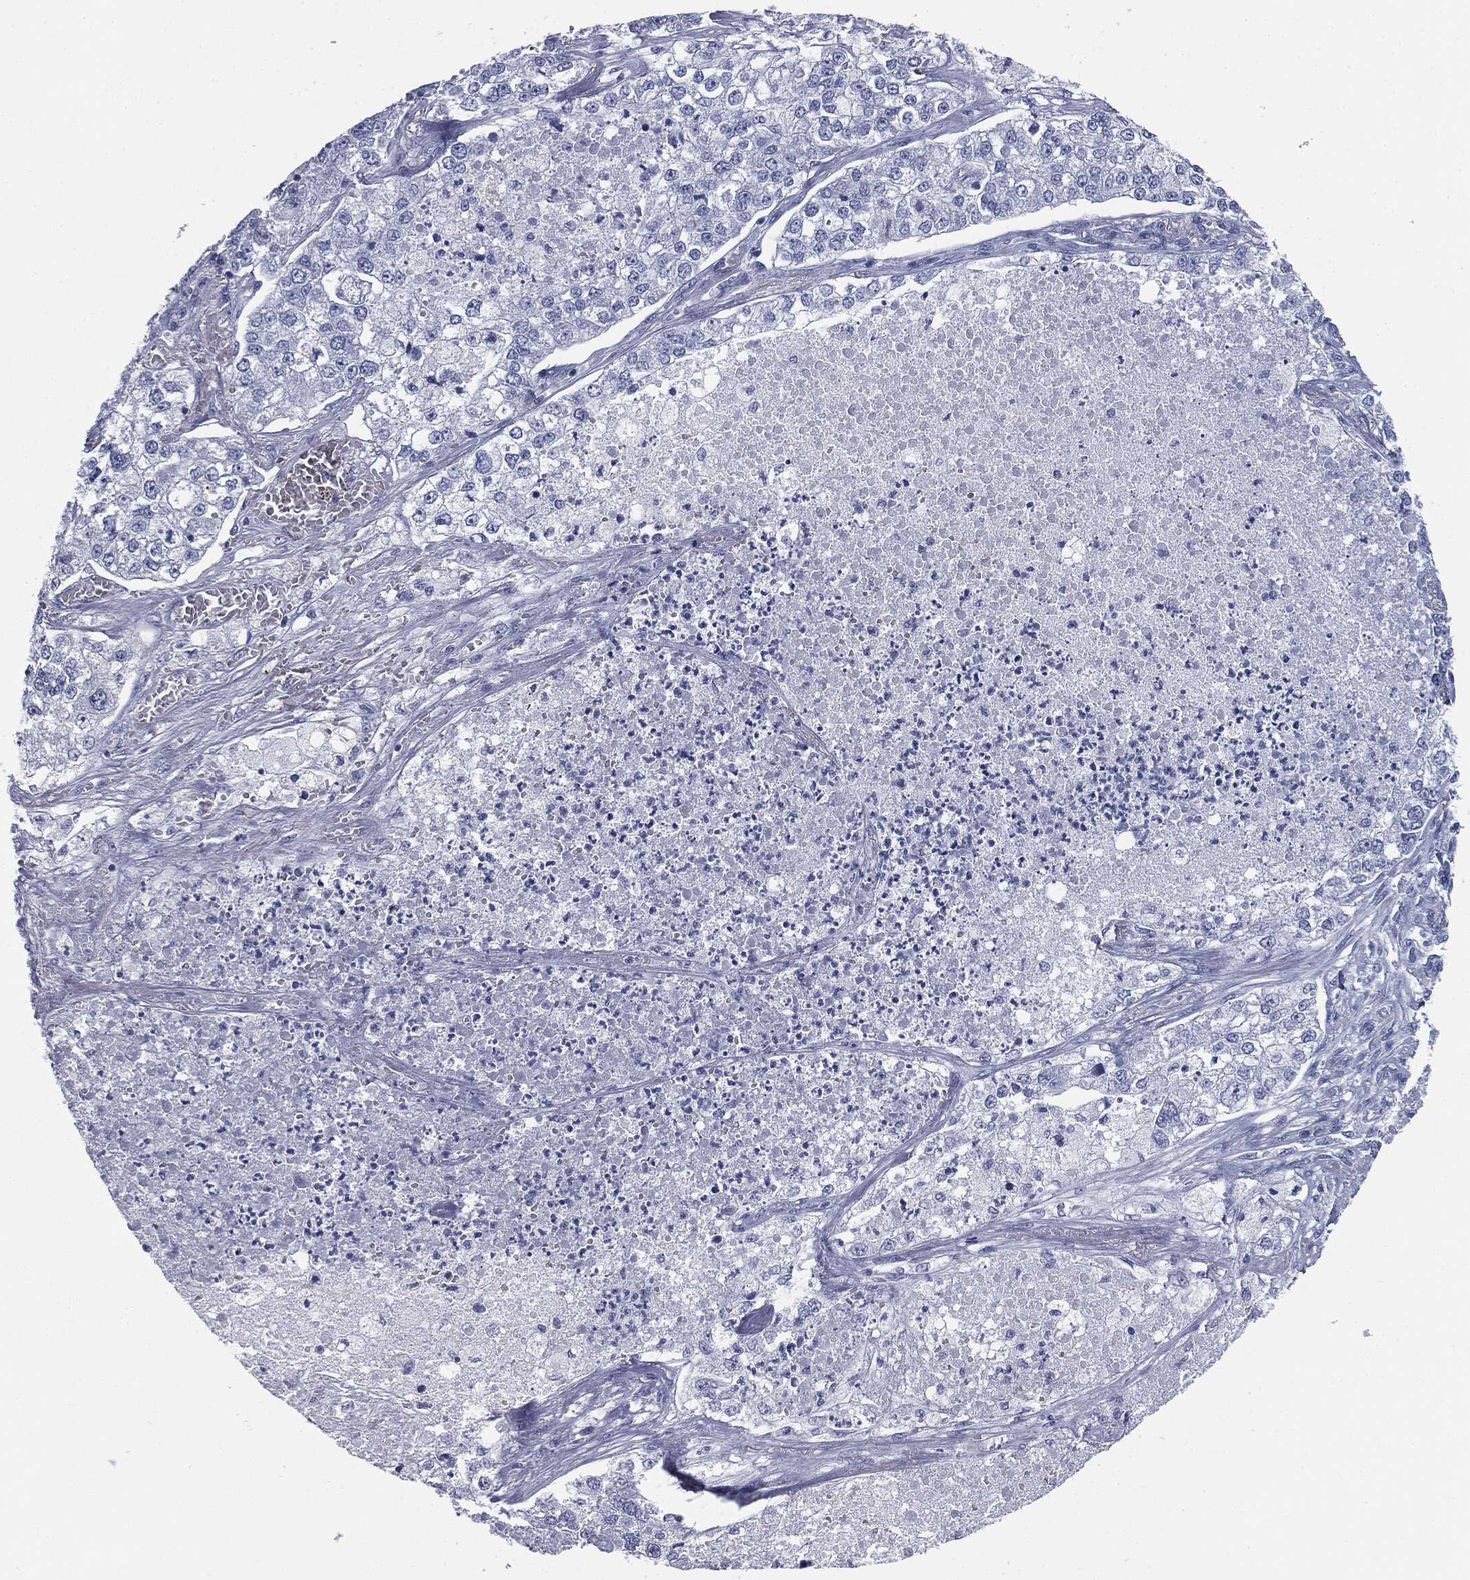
{"staining": {"intensity": "negative", "quantity": "none", "location": "none"}, "tissue": "lung cancer", "cell_type": "Tumor cells", "image_type": "cancer", "snomed": [{"axis": "morphology", "description": "Adenocarcinoma, NOS"}, {"axis": "topography", "description": "Lung"}], "caption": "Tumor cells are negative for brown protein staining in lung cancer (adenocarcinoma). Brightfield microscopy of IHC stained with DAB (3,3'-diaminobenzidine) (brown) and hematoxylin (blue), captured at high magnification.", "gene": "TPO", "patient": {"sex": "male", "age": 49}}